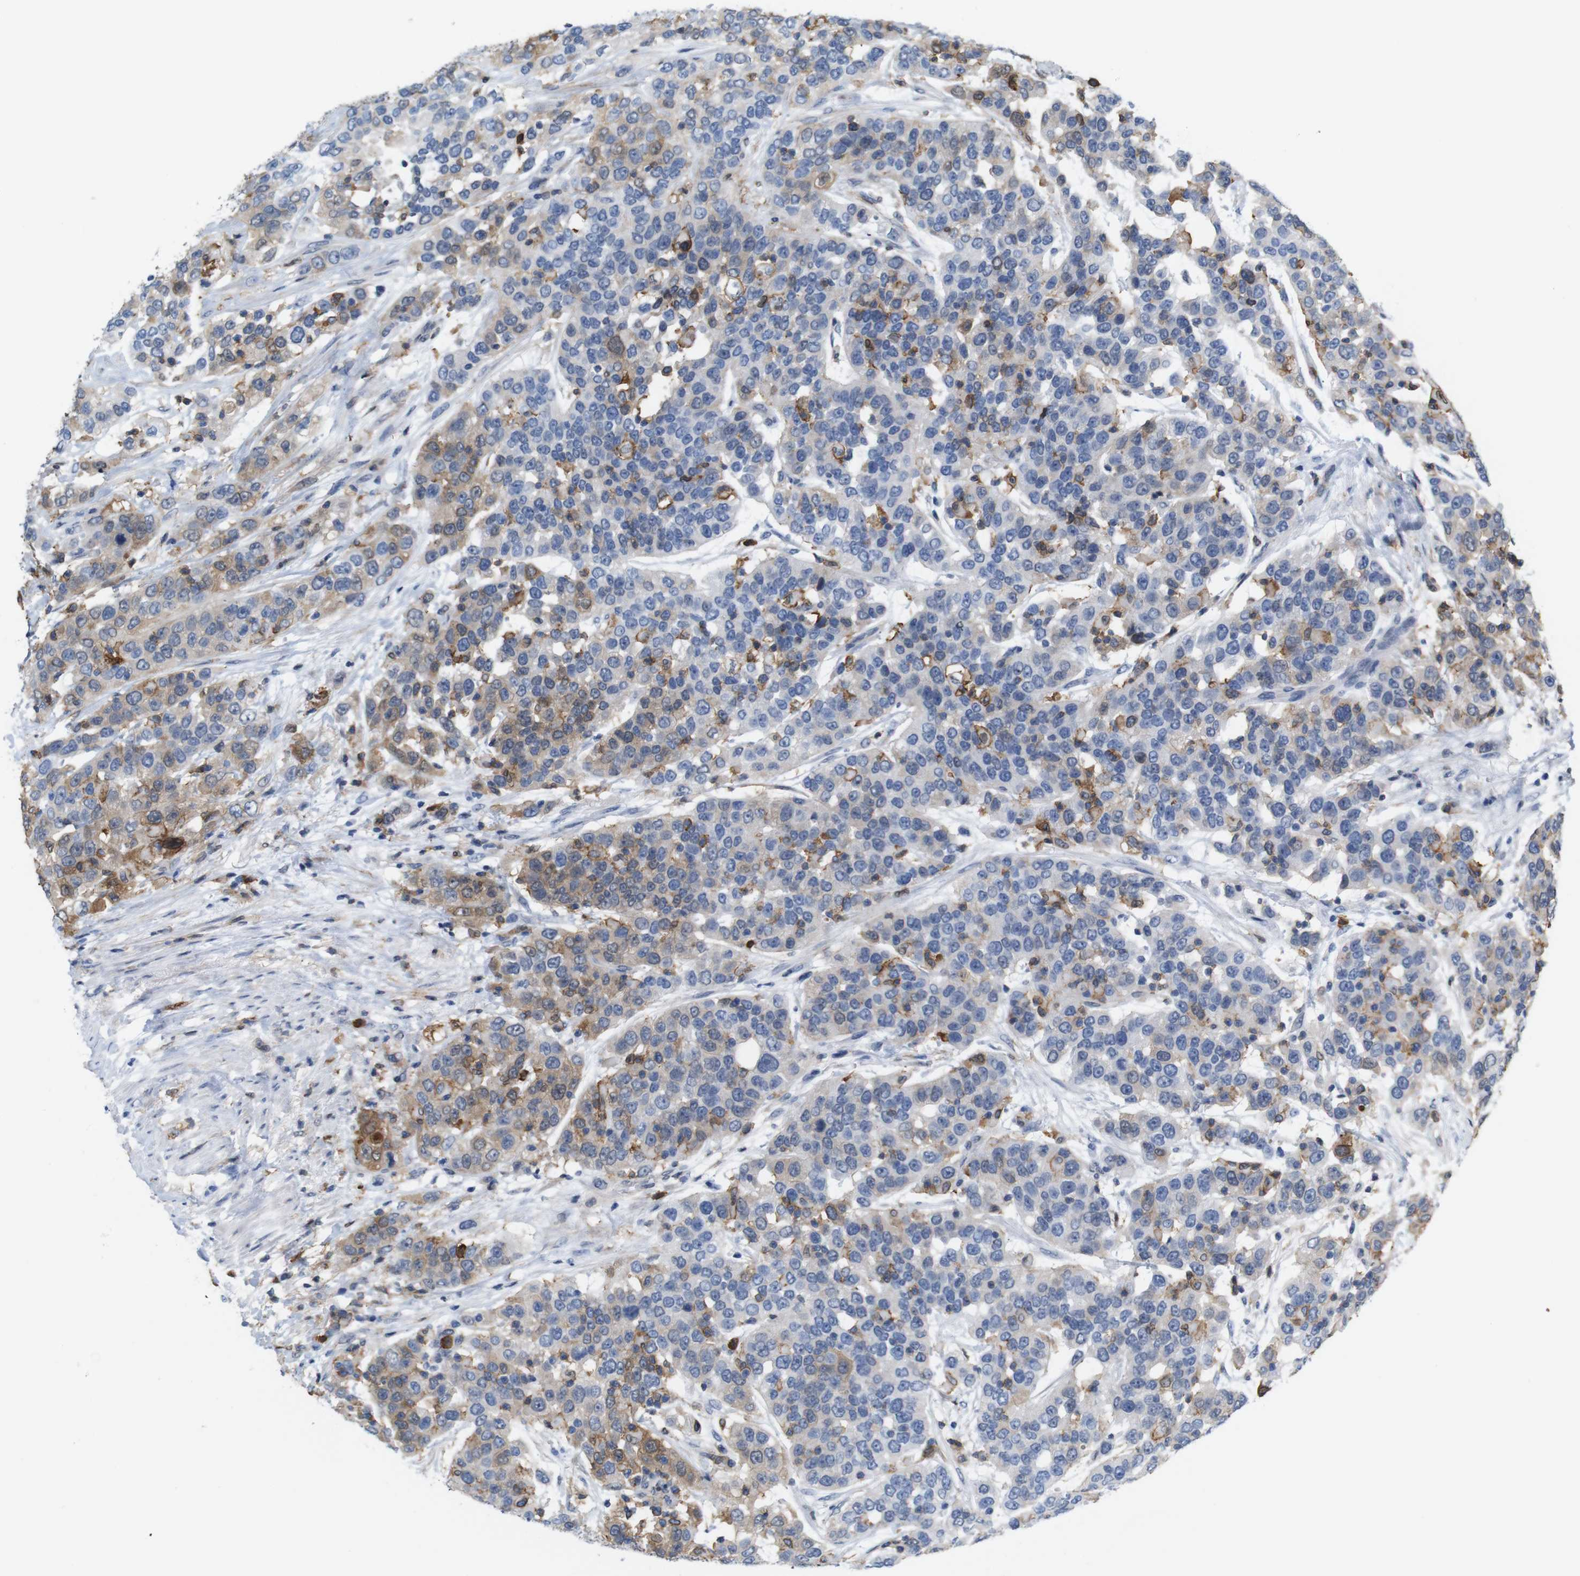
{"staining": {"intensity": "weak", "quantity": "25%-75%", "location": "cytoplasmic/membranous"}, "tissue": "urothelial cancer", "cell_type": "Tumor cells", "image_type": "cancer", "snomed": [{"axis": "morphology", "description": "Urothelial carcinoma, High grade"}, {"axis": "topography", "description": "Urinary bladder"}], "caption": "This is an image of immunohistochemistry staining of urothelial cancer, which shows weak expression in the cytoplasmic/membranous of tumor cells.", "gene": "ANXA1", "patient": {"sex": "female", "age": 80}}